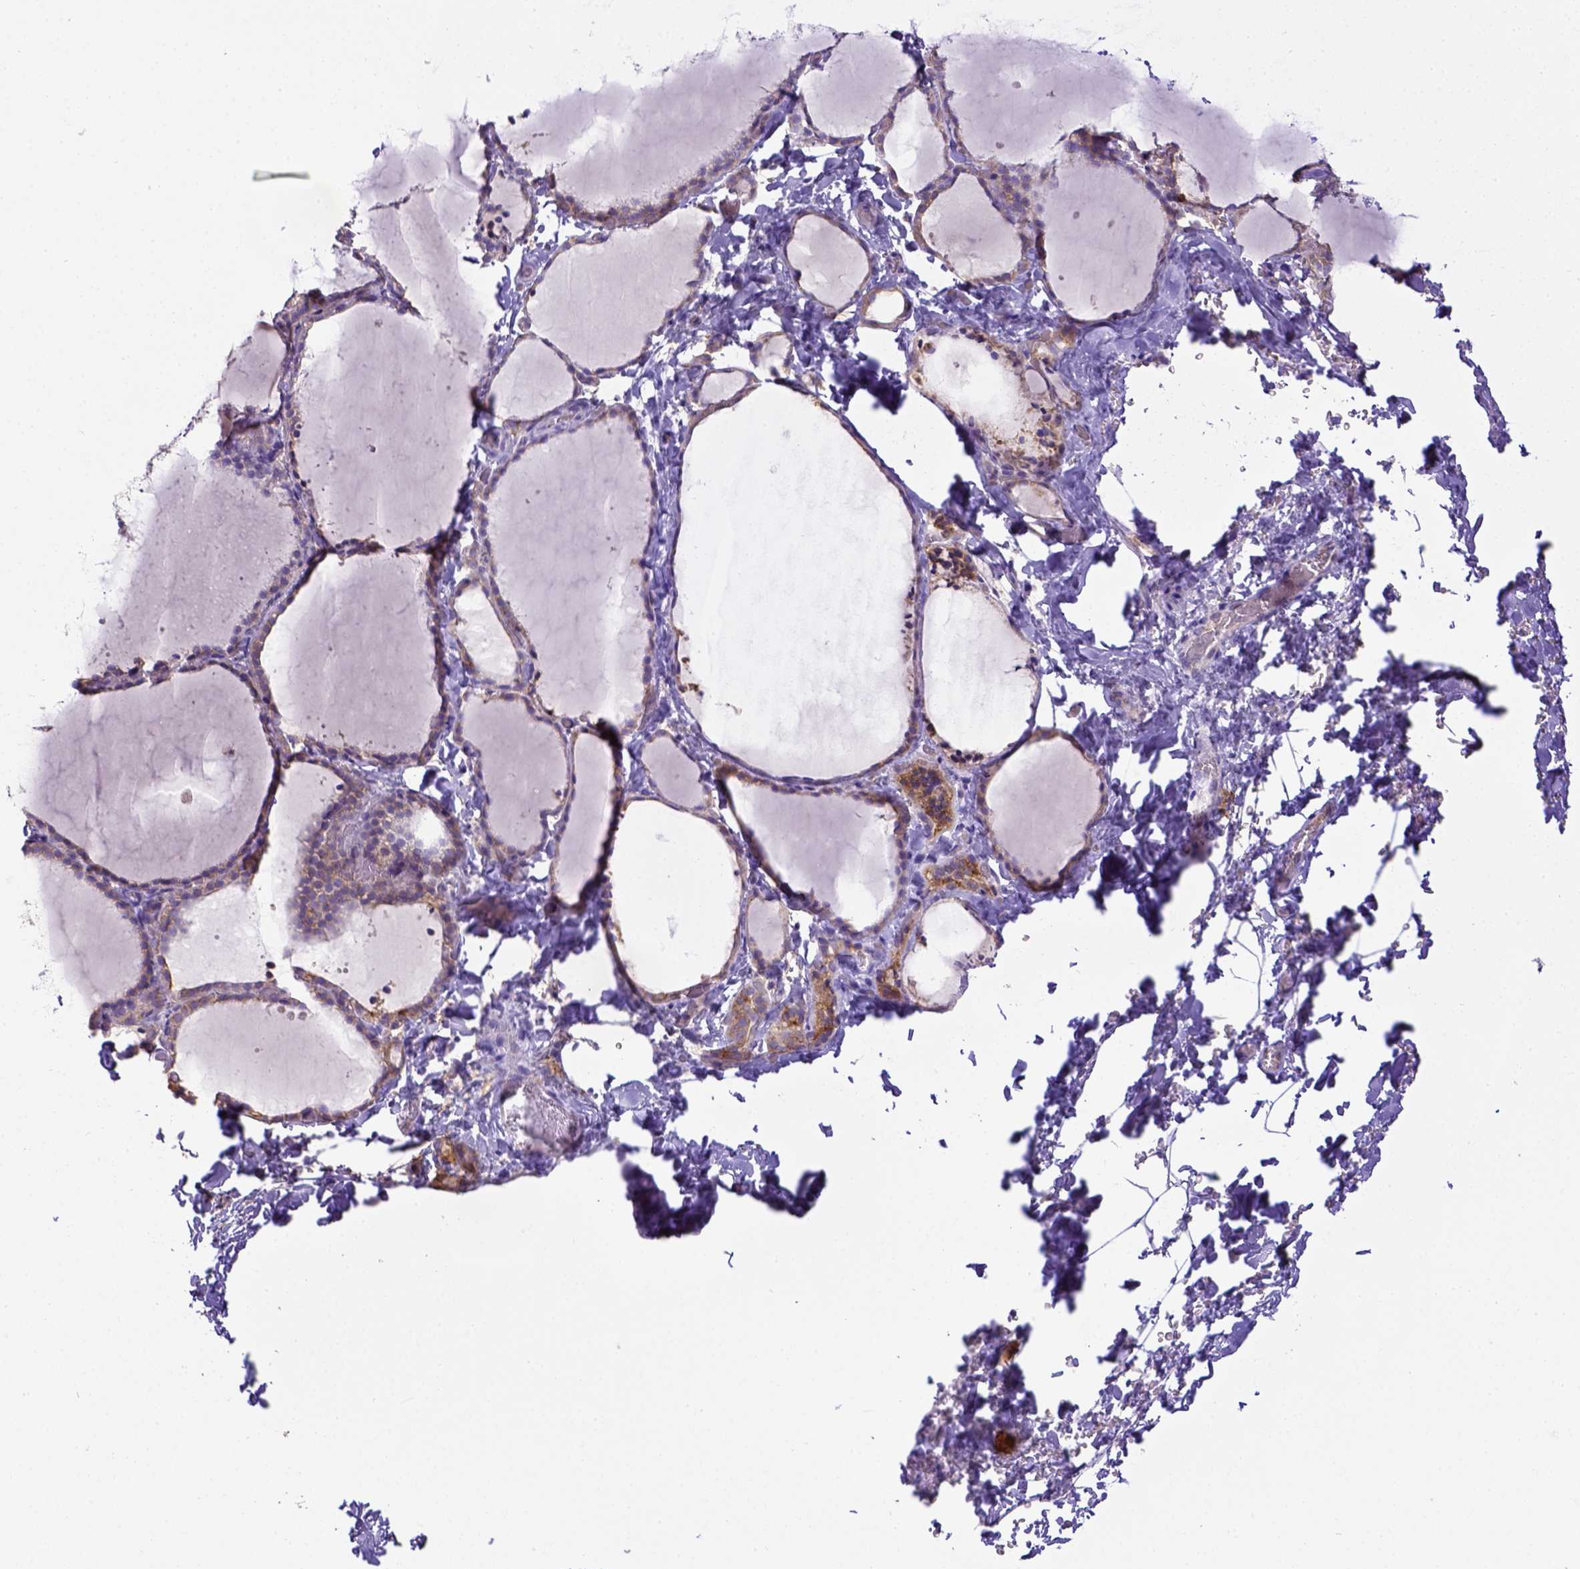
{"staining": {"intensity": "negative", "quantity": "none", "location": "none"}, "tissue": "thyroid gland", "cell_type": "Glandular cells", "image_type": "normal", "snomed": [{"axis": "morphology", "description": "Normal tissue, NOS"}, {"axis": "topography", "description": "Thyroid gland"}], "caption": "IHC micrograph of benign thyroid gland: human thyroid gland stained with DAB displays no significant protein expression in glandular cells.", "gene": "CD40", "patient": {"sex": "female", "age": 22}}